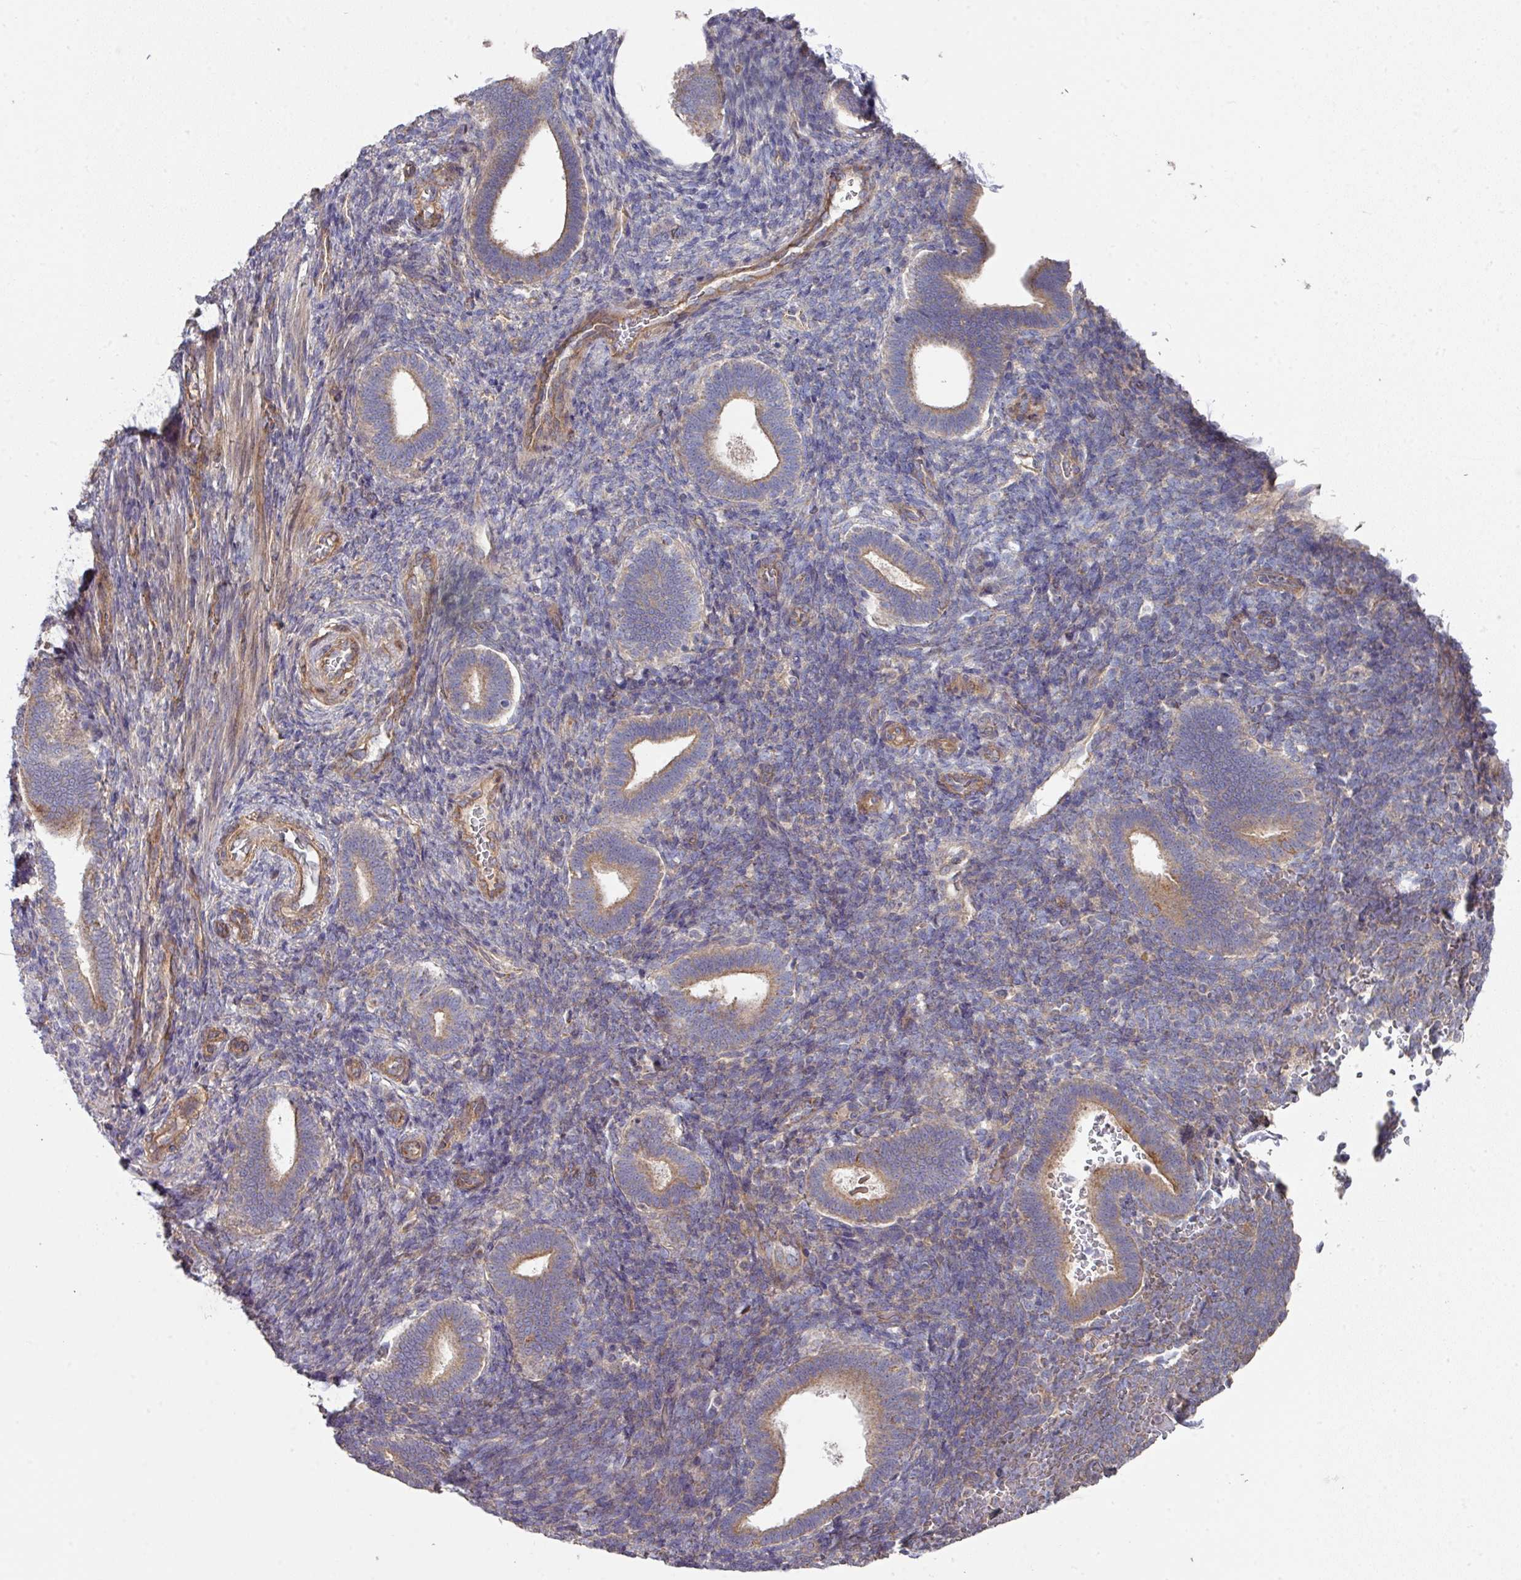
{"staining": {"intensity": "weak", "quantity": "<25%", "location": "cytoplasmic/membranous"}, "tissue": "endometrium", "cell_type": "Cells in endometrial stroma", "image_type": "normal", "snomed": [{"axis": "morphology", "description": "Normal tissue, NOS"}, {"axis": "topography", "description": "Endometrium"}], "caption": "Human endometrium stained for a protein using immunohistochemistry (IHC) displays no staining in cells in endometrial stroma.", "gene": "DCAF12L1", "patient": {"sex": "female", "age": 34}}